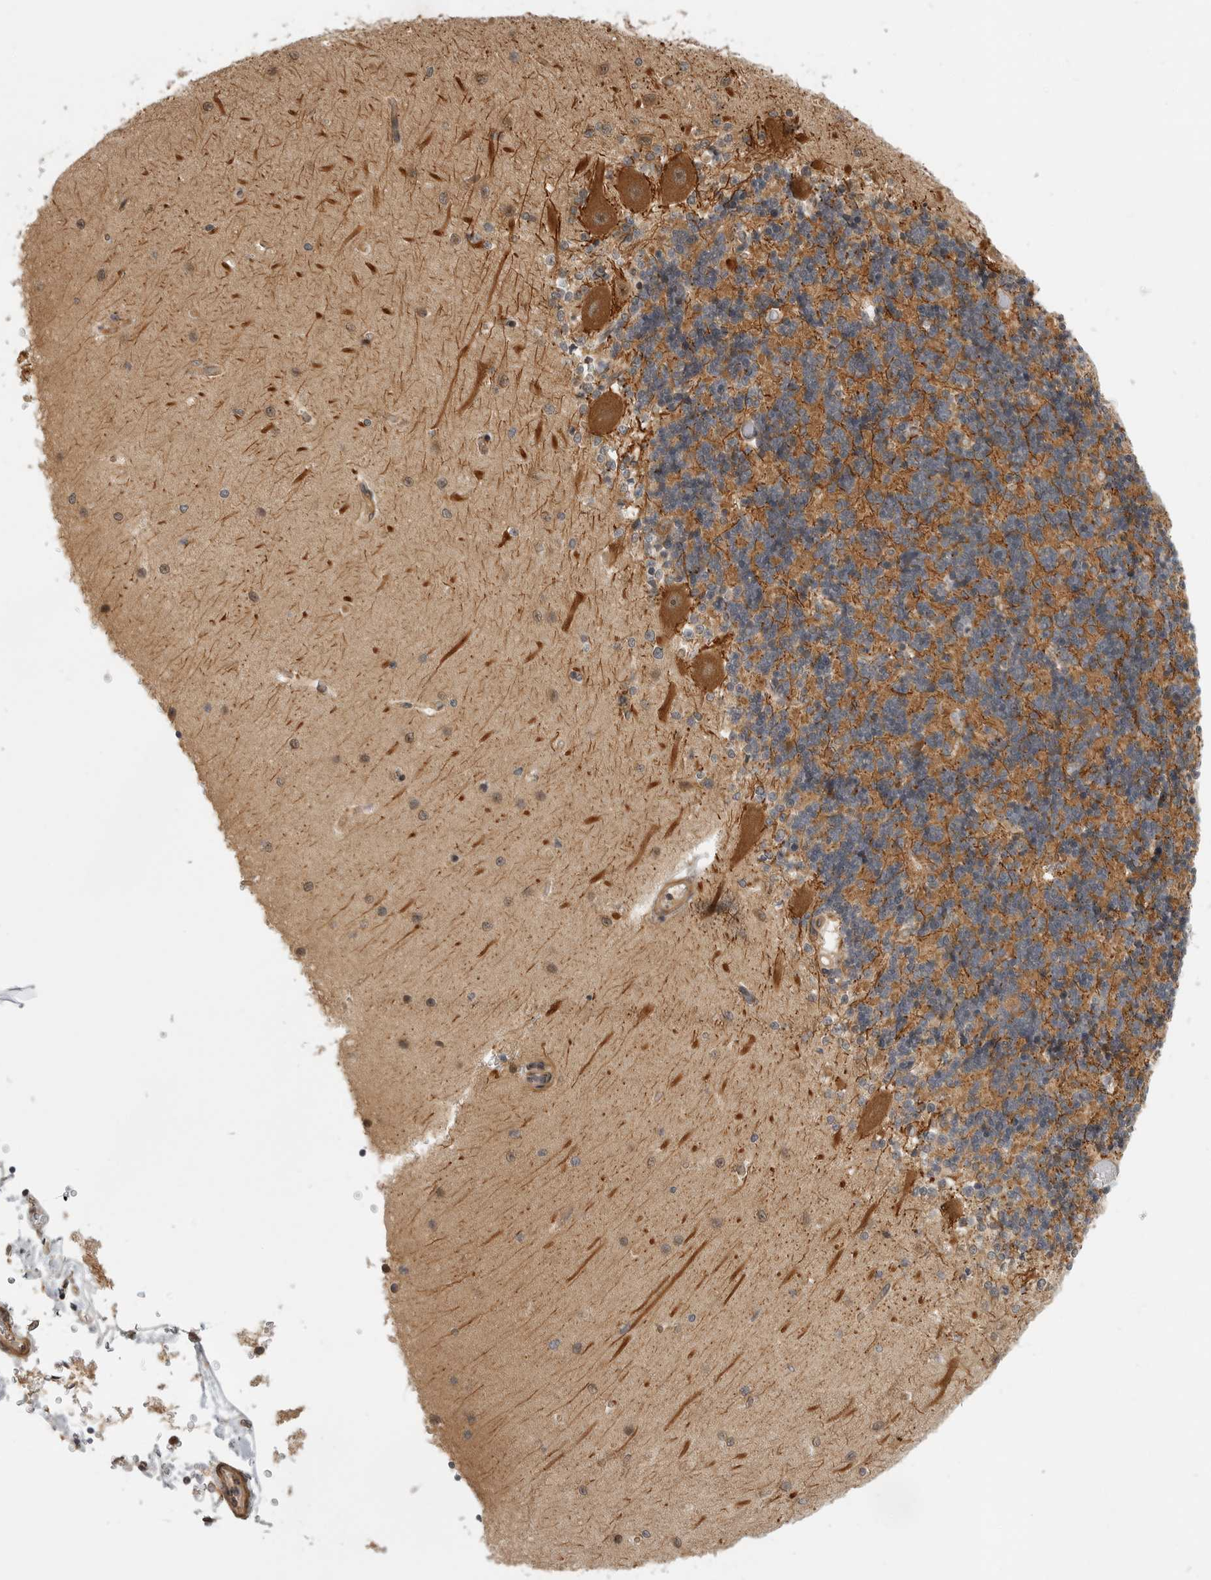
{"staining": {"intensity": "moderate", "quantity": "25%-75%", "location": "cytoplasmic/membranous"}, "tissue": "cerebellum", "cell_type": "Cells in granular layer", "image_type": "normal", "snomed": [{"axis": "morphology", "description": "Normal tissue, NOS"}, {"axis": "topography", "description": "Cerebellum"}], "caption": "Moderate cytoplasmic/membranous positivity for a protein is appreciated in about 25%-75% of cells in granular layer of unremarkable cerebellum using IHC.", "gene": "CUEDC1", "patient": {"sex": "male", "age": 37}}